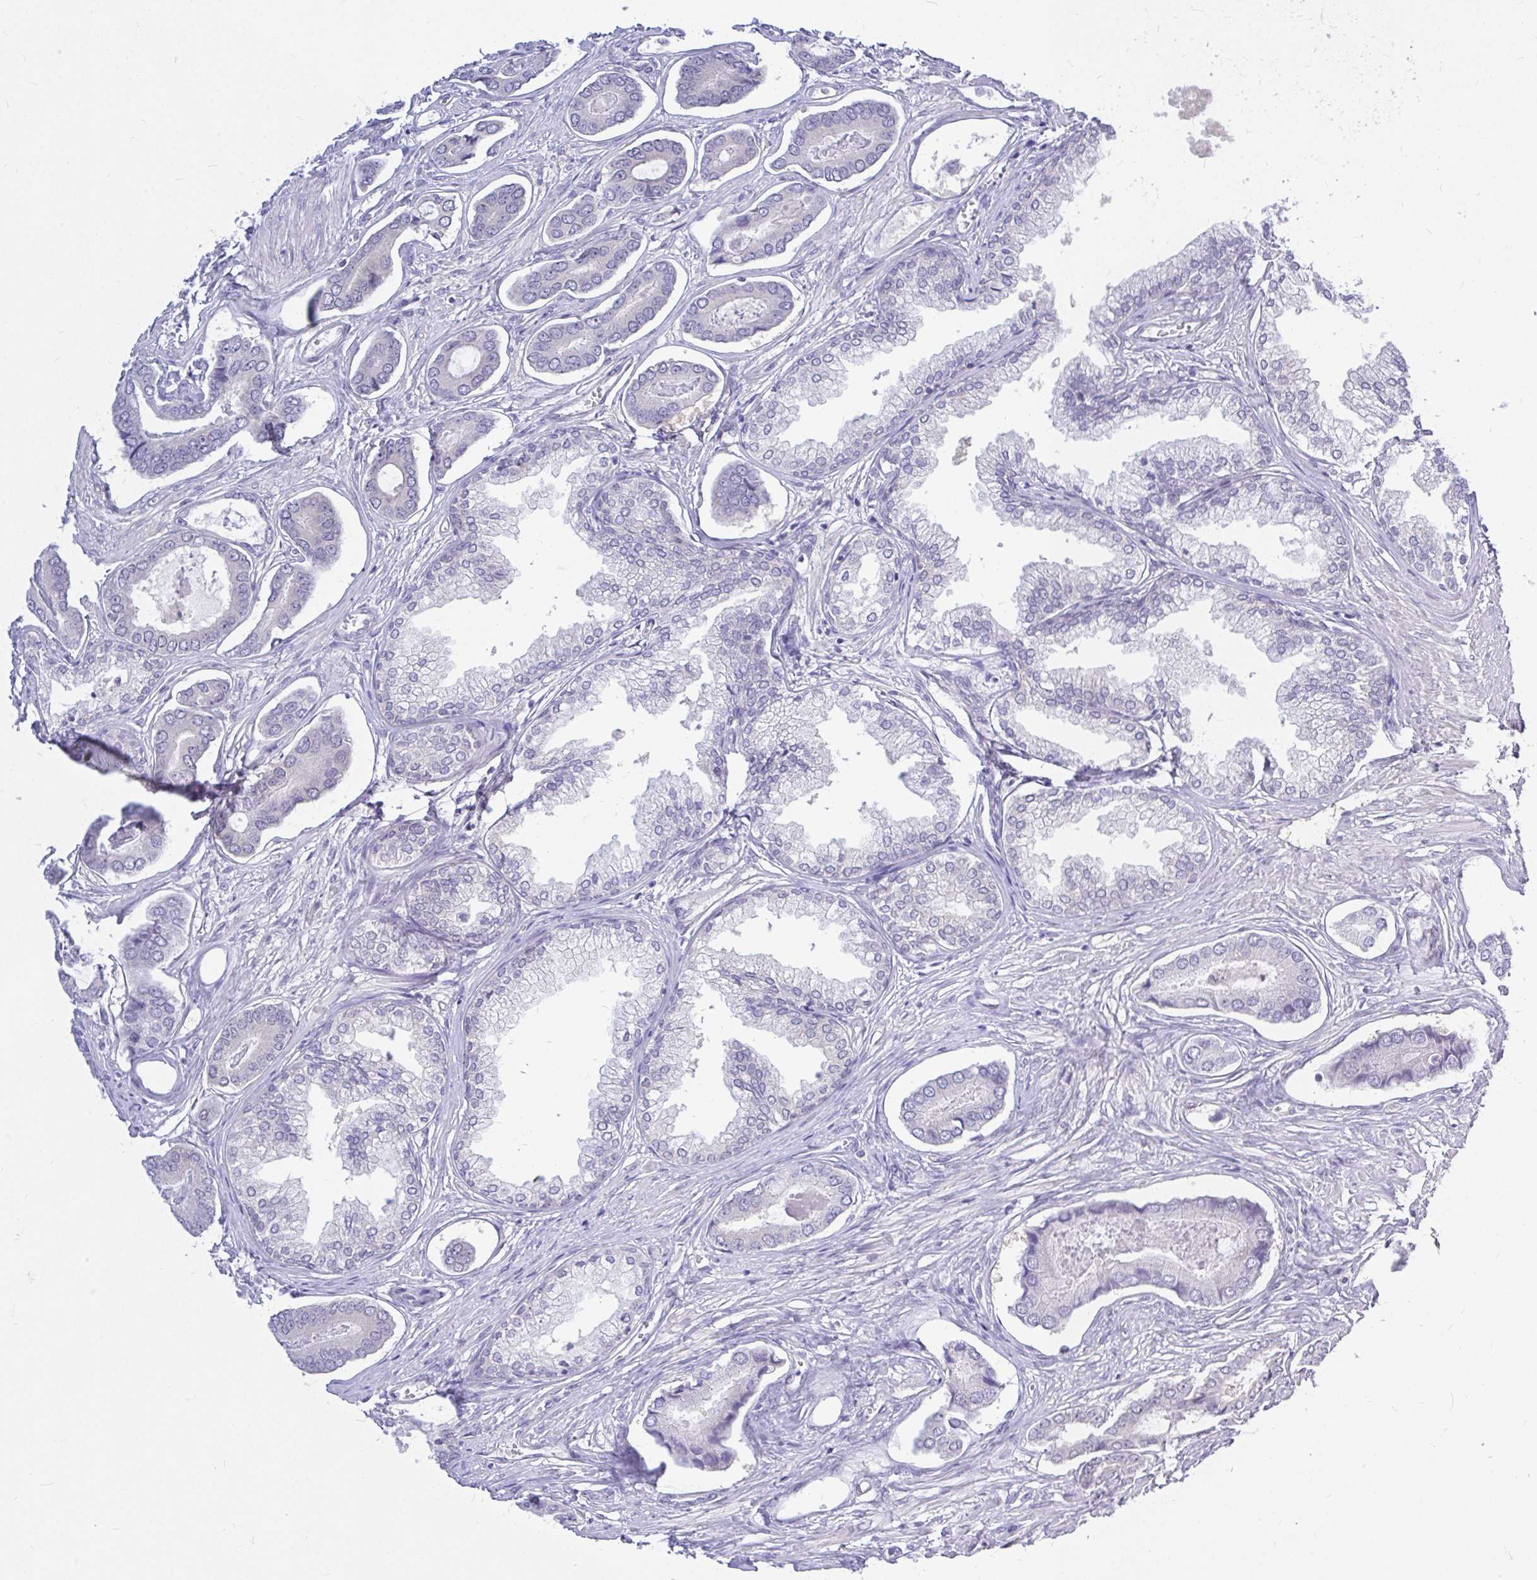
{"staining": {"intensity": "negative", "quantity": "none", "location": "none"}, "tissue": "prostate cancer", "cell_type": "Tumor cells", "image_type": "cancer", "snomed": [{"axis": "morphology", "description": "Adenocarcinoma, NOS"}, {"axis": "topography", "description": "Prostate and seminal vesicle, NOS"}], "caption": "Protein analysis of prostate cancer shows no significant expression in tumor cells.", "gene": "MAP1LC3A", "patient": {"sex": "male", "age": 76}}